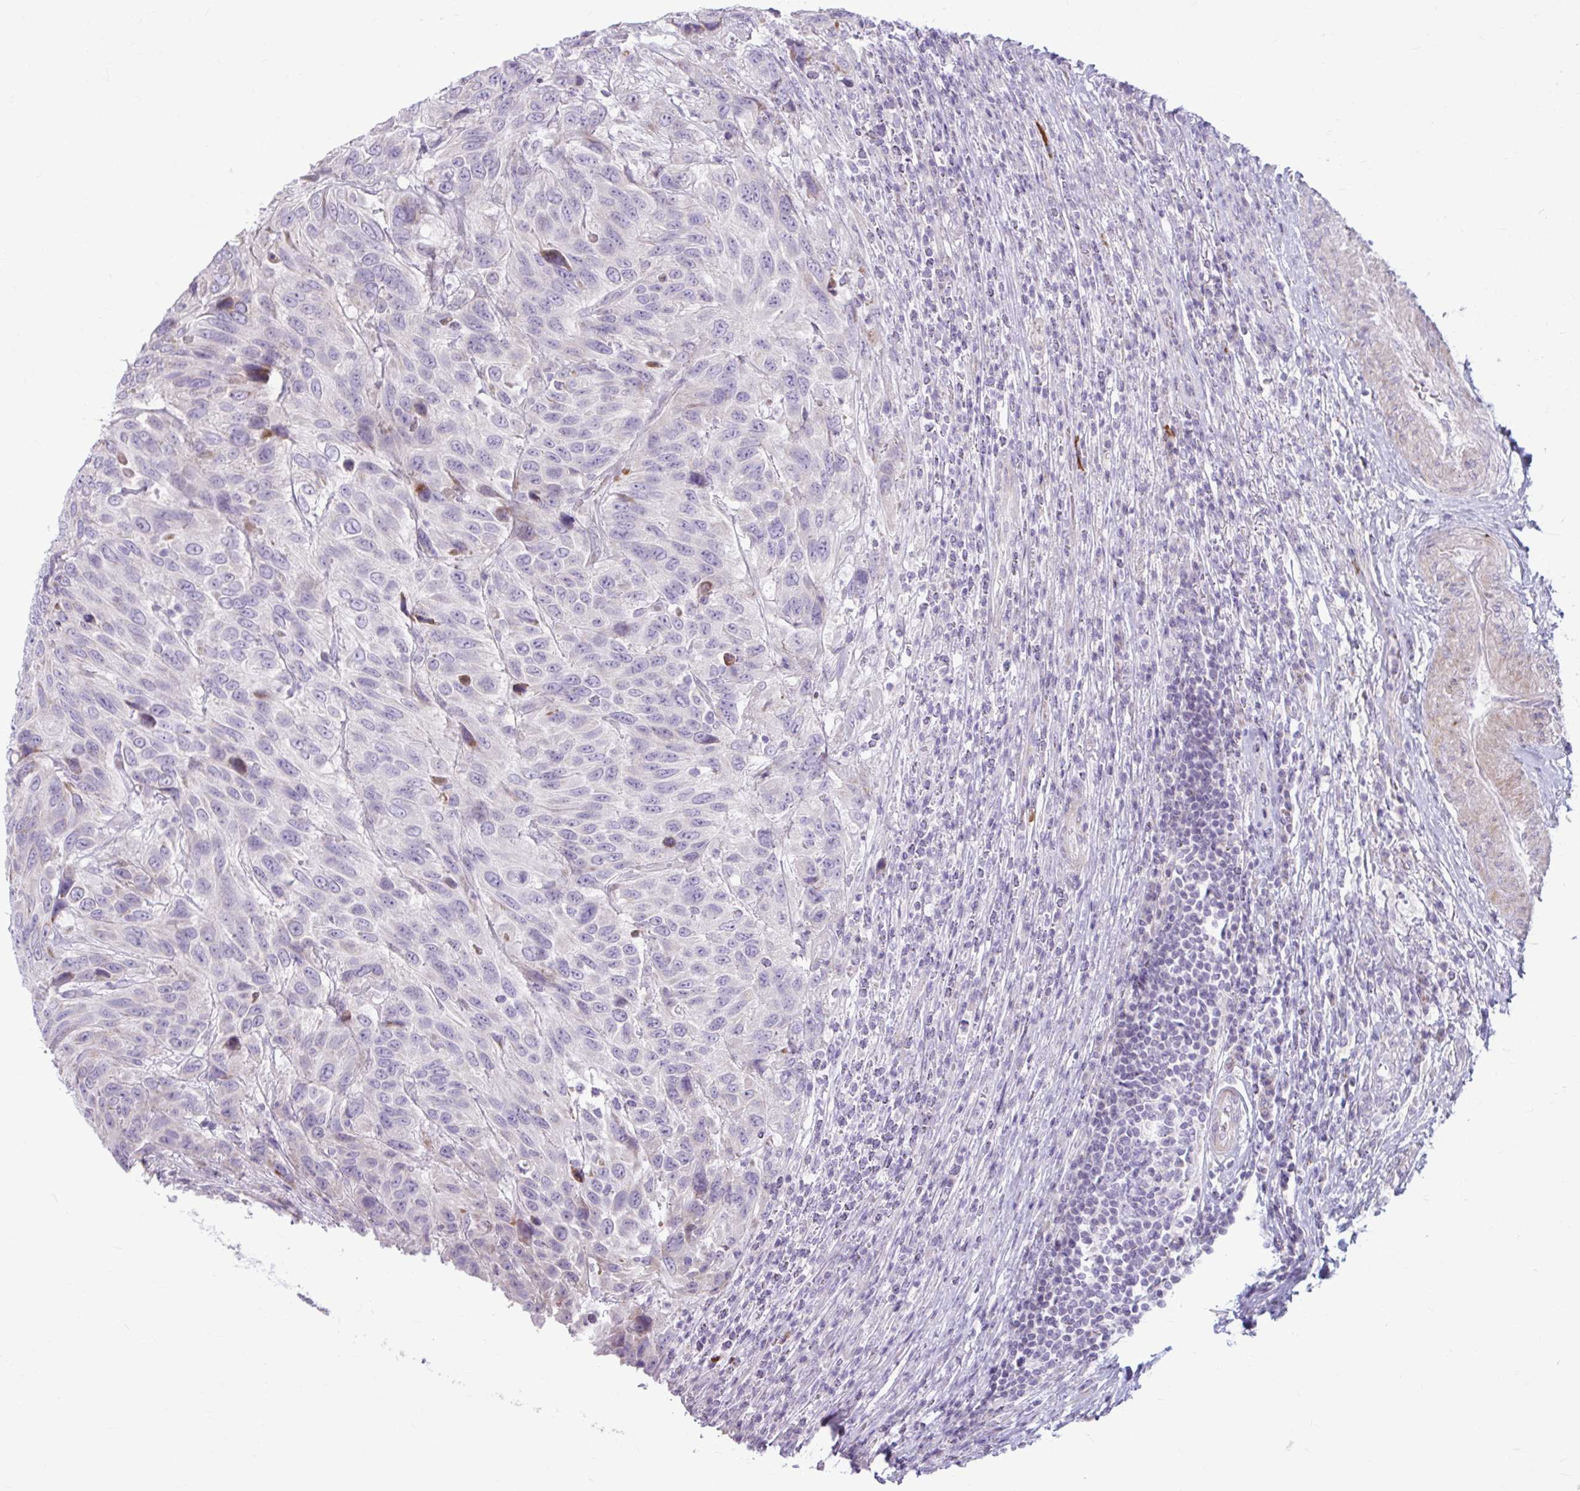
{"staining": {"intensity": "moderate", "quantity": "<25%", "location": "cytoplasmic/membranous"}, "tissue": "urothelial cancer", "cell_type": "Tumor cells", "image_type": "cancer", "snomed": [{"axis": "morphology", "description": "Urothelial carcinoma, High grade"}, {"axis": "topography", "description": "Urinary bladder"}], "caption": "Protein expression analysis of urothelial cancer displays moderate cytoplasmic/membranous staining in about <25% of tumor cells.", "gene": "MSMO1", "patient": {"sex": "female", "age": 70}}